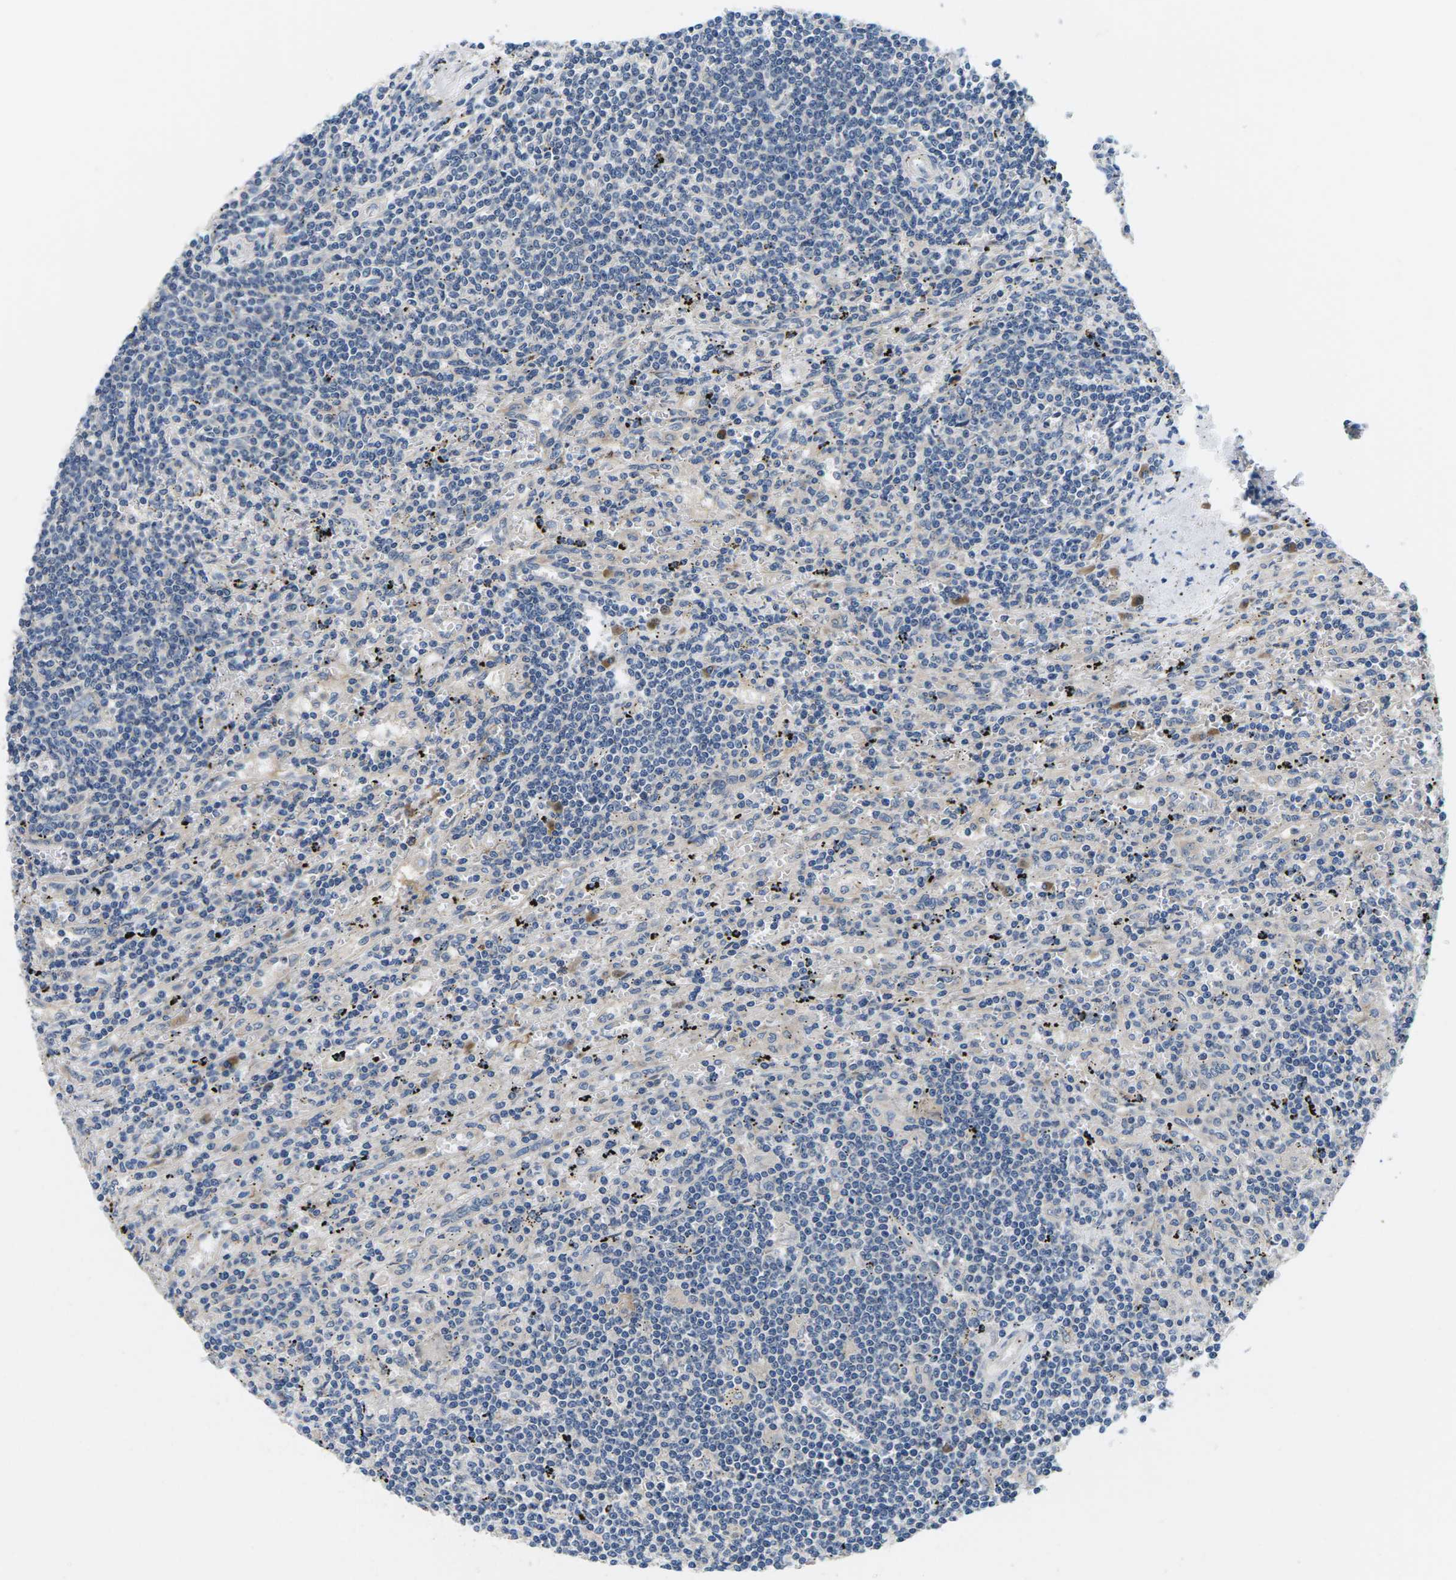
{"staining": {"intensity": "negative", "quantity": "none", "location": "none"}, "tissue": "lymphoma", "cell_type": "Tumor cells", "image_type": "cancer", "snomed": [{"axis": "morphology", "description": "Malignant lymphoma, non-Hodgkin's type, Low grade"}, {"axis": "topography", "description": "Spleen"}], "caption": "The IHC histopathology image has no significant positivity in tumor cells of lymphoma tissue.", "gene": "ERGIC3", "patient": {"sex": "male", "age": 76}}